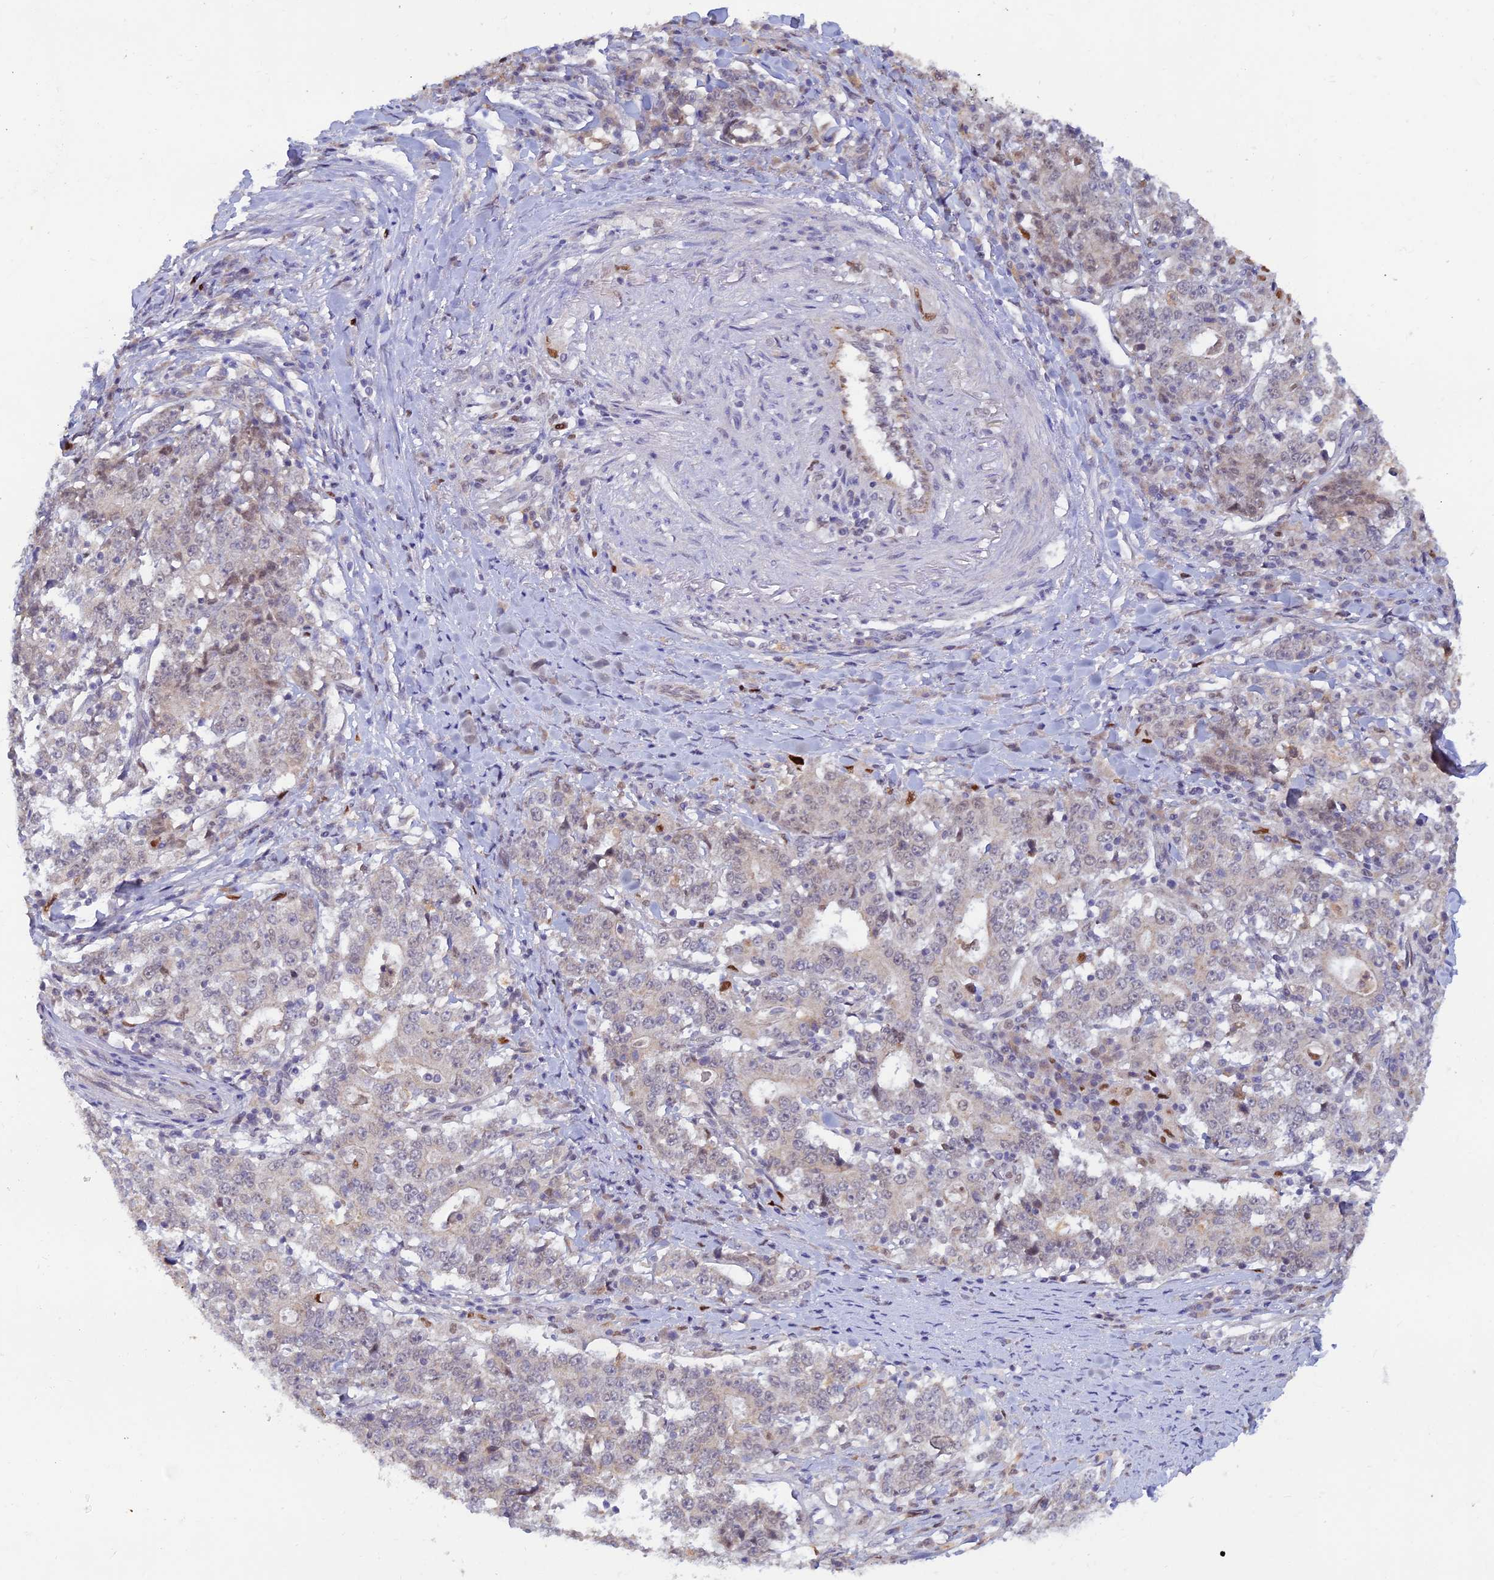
{"staining": {"intensity": "negative", "quantity": "none", "location": "none"}, "tissue": "stomach cancer", "cell_type": "Tumor cells", "image_type": "cancer", "snomed": [{"axis": "morphology", "description": "Adenocarcinoma, NOS"}, {"axis": "topography", "description": "Stomach"}], "caption": "The immunohistochemistry micrograph has no significant expression in tumor cells of stomach cancer tissue.", "gene": "FASTKD5", "patient": {"sex": "male", "age": 59}}